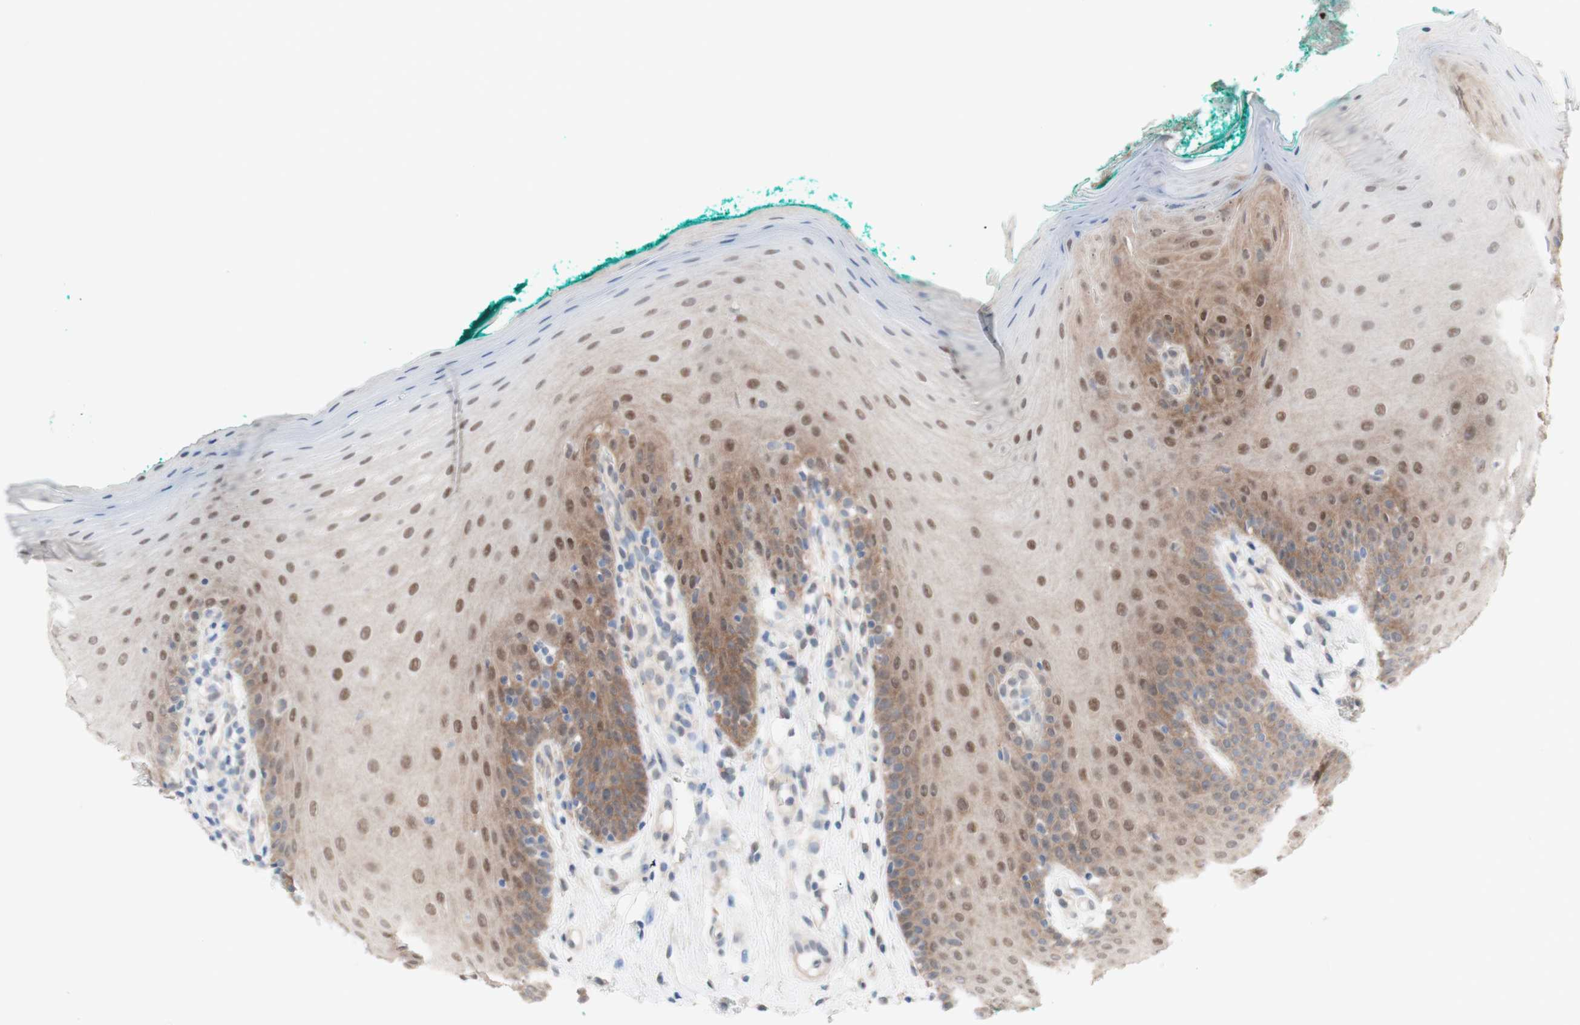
{"staining": {"intensity": "moderate", "quantity": "25%-75%", "location": "cytoplasmic/membranous,nuclear"}, "tissue": "oral mucosa", "cell_type": "Squamous epithelial cells", "image_type": "normal", "snomed": [{"axis": "morphology", "description": "Normal tissue, NOS"}, {"axis": "topography", "description": "Skeletal muscle"}, {"axis": "topography", "description": "Oral tissue"}], "caption": "A high-resolution photomicrograph shows IHC staining of benign oral mucosa, which exhibits moderate cytoplasmic/membranous,nuclear positivity in approximately 25%-75% of squamous epithelial cells.", "gene": "PRMT5", "patient": {"sex": "male", "age": 58}}